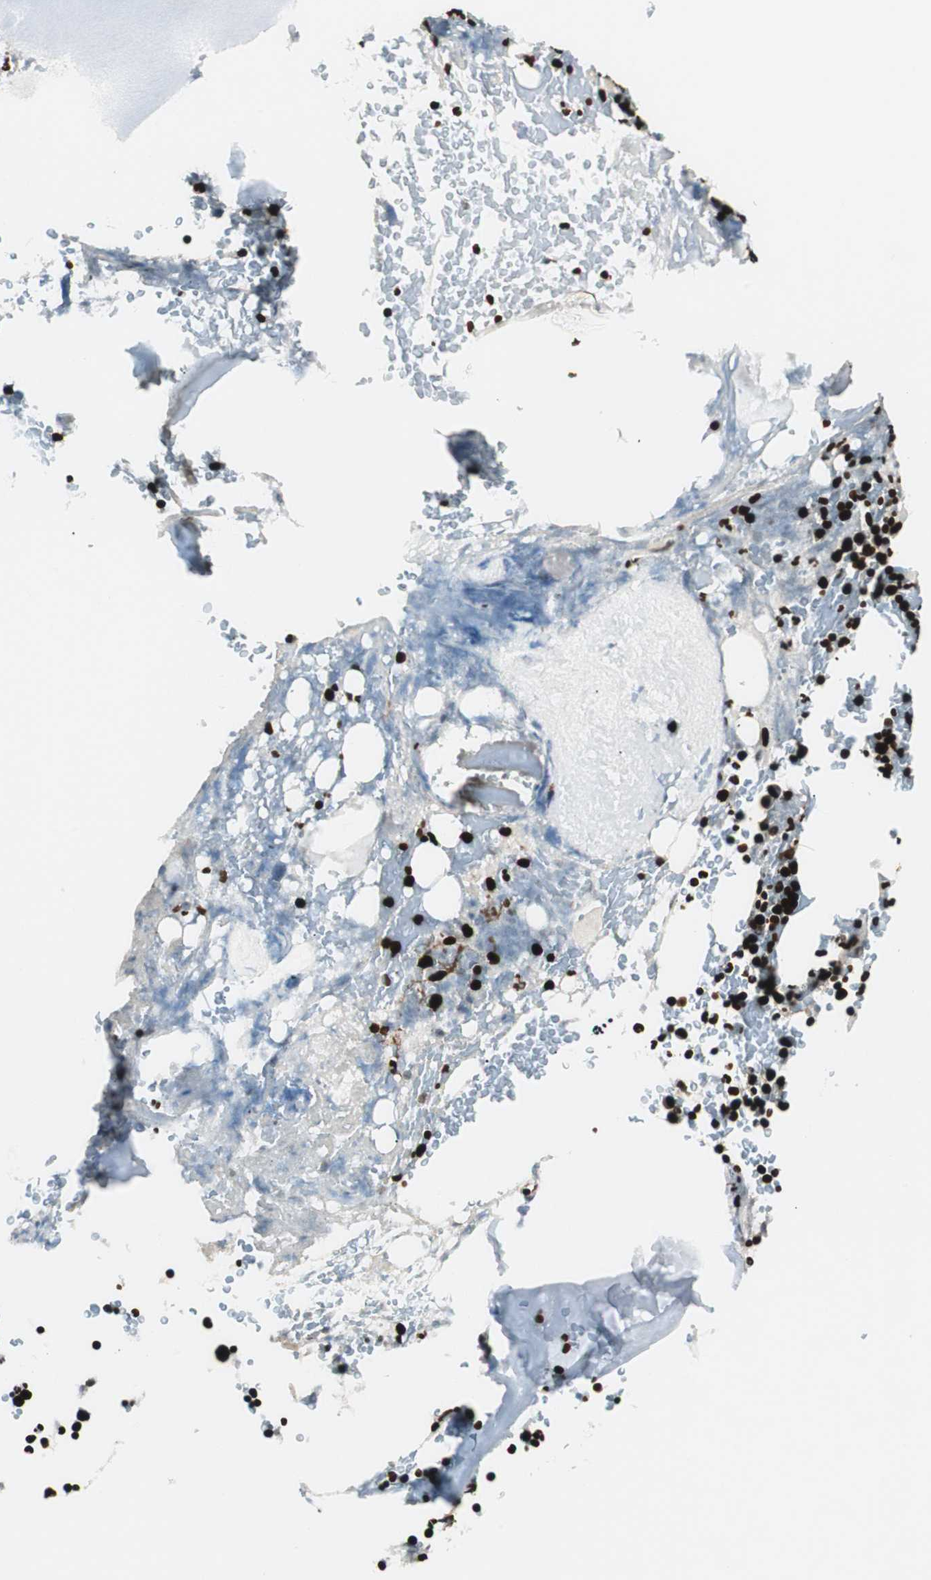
{"staining": {"intensity": "strong", "quantity": ">75%", "location": "nuclear"}, "tissue": "bone marrow", "cell_type": "Hematopoietic cells", "image_type": "normal", "snomed": [{"axis": "morphology", "description": "Normal tissue, NOS"}, {"axis": "topography", "description": "Bone marrow"}], "caption": "Immunohistochemistry (IHC) of normal human bone marrow demonstrates high levels of strong nuclear expression in approximately >75% of hematopoietic cells.", "gene": "EWSR1", "patient": {"sex": "female", "age": 66}}